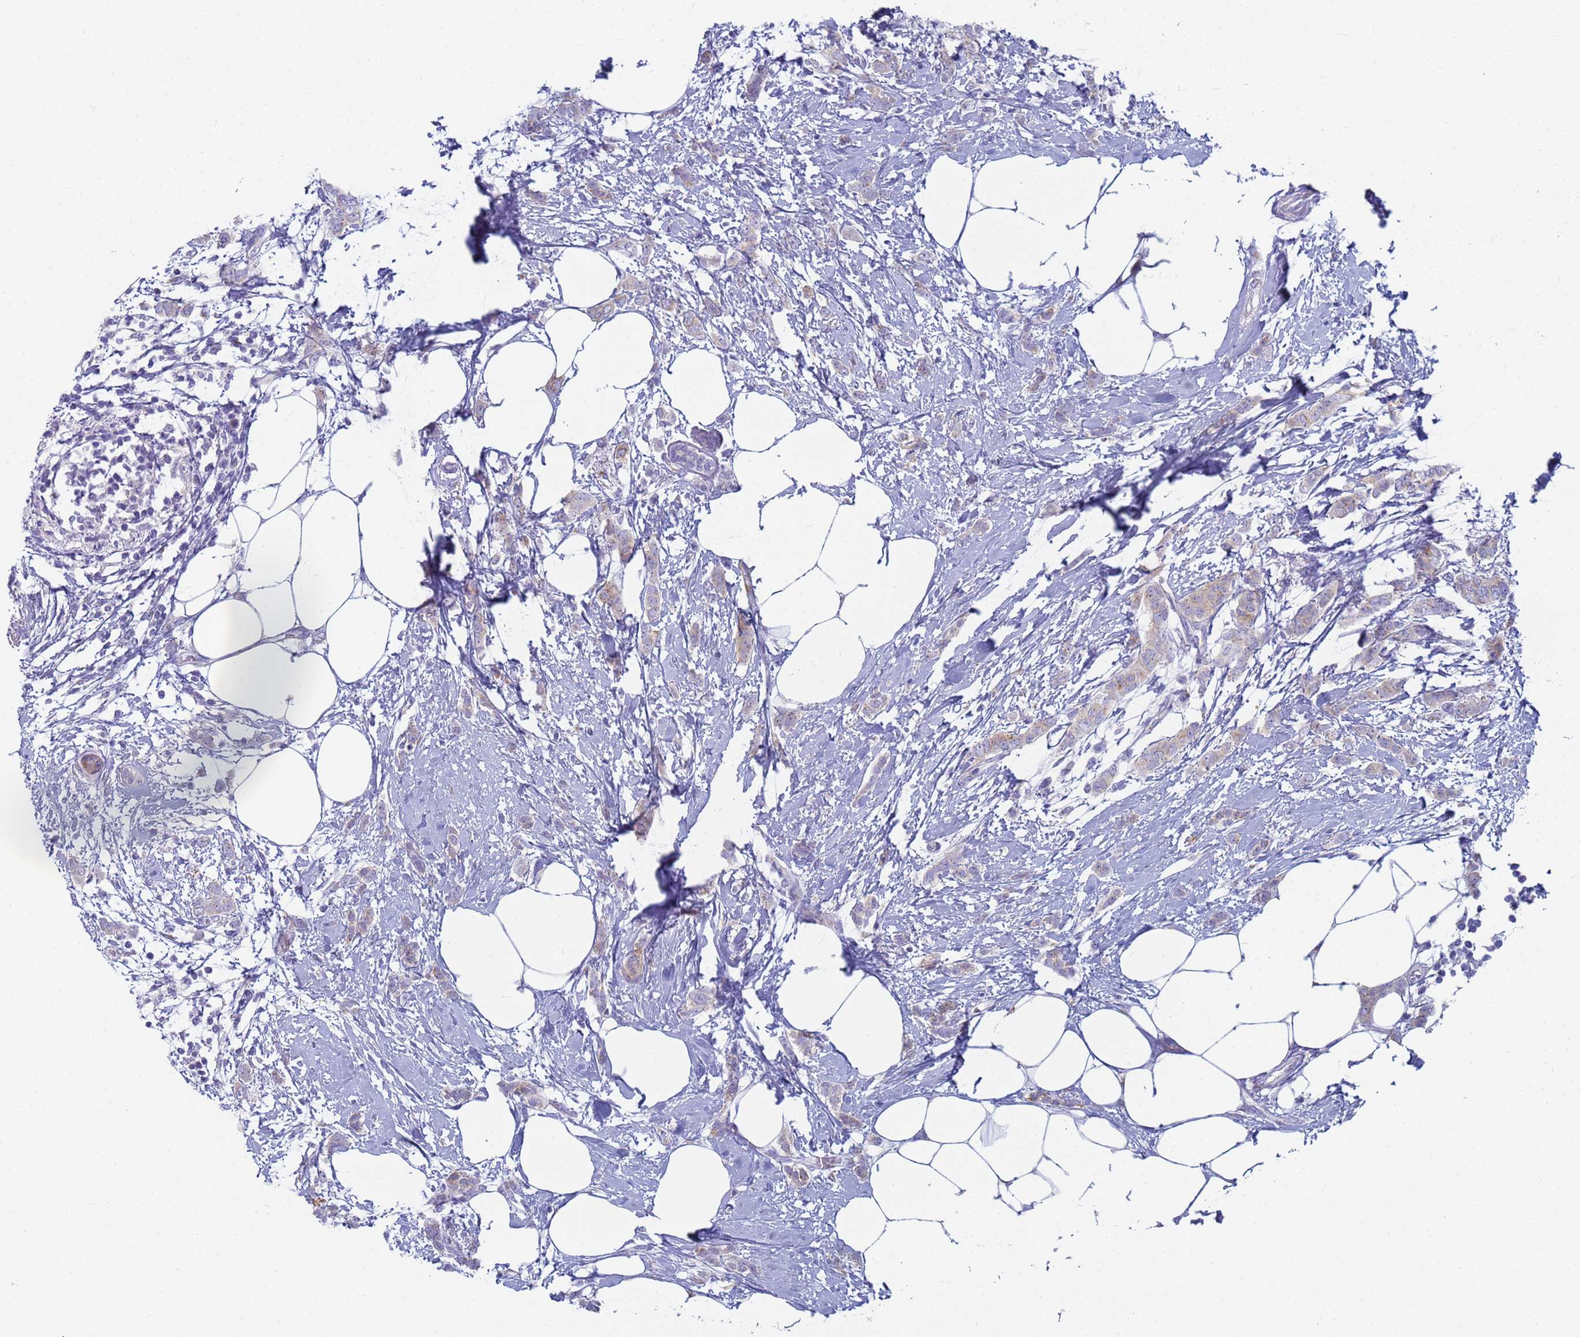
{"staining": {"intensity": "negative", "quantity": "none", "location": "none"}, "tissue": "breast cancer", "cell_type": "Tumor cells", "image_type": "cancer", "snomed": [{"axis": "morphology", "description": "Duct carcinoma"}, {"axis": "topography", "description": "Breast"}], "caption": "High magnification brightfield microscopy of breast infiltrating ductal carcinoma stained with DAB (brown) and counterstained with hematoxylin (blue): tumor cells show no significant expression. (Immunohistochemistry, brightfield microscopy, high magnification).", "gene": "CR1", "patient": {"sex": "female", "age": 72}}